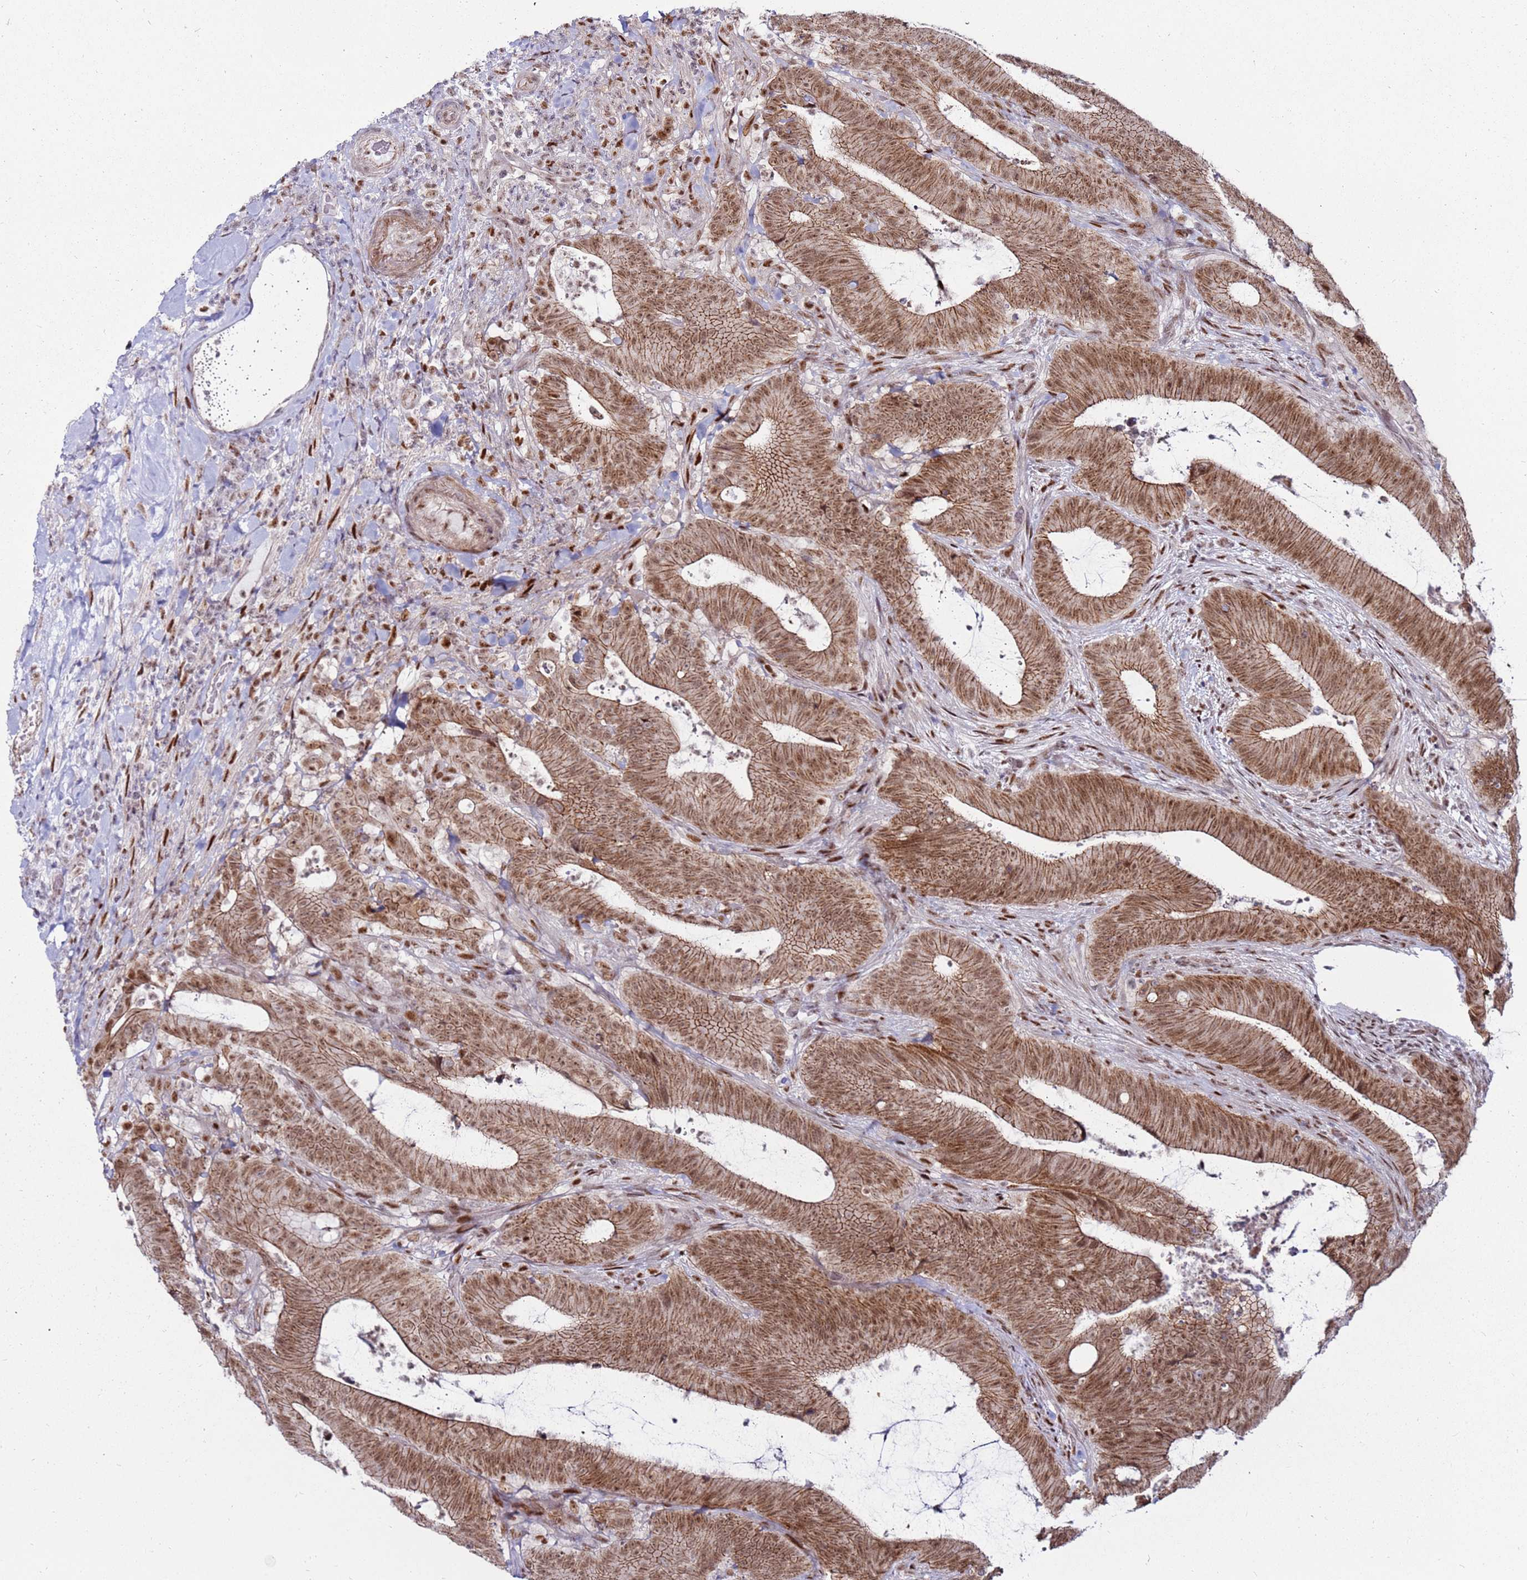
{"staining": {"intensity": "moderate", "quantity": ">75%", "location": "cytoplasmic/membranous,nuclear"}, "tissue": "colorectal cancer", "cell_type": "Tumor cells", "image_type": "cancer", "snomed": [{"axis": "morphology", "description": "Adenocarcinoma, NOS"}, {"axis": "topography", "description": "Colon"}], "caption": "Colorectal adenocarcinoma stained with a brown dye demonstrates moderate cytoplasmic/membranous and nuclear positive positivity in approximately >75% of tumor cells.", "gene": "KPNA4", "patient": {"sex": "female", "age": 43}}